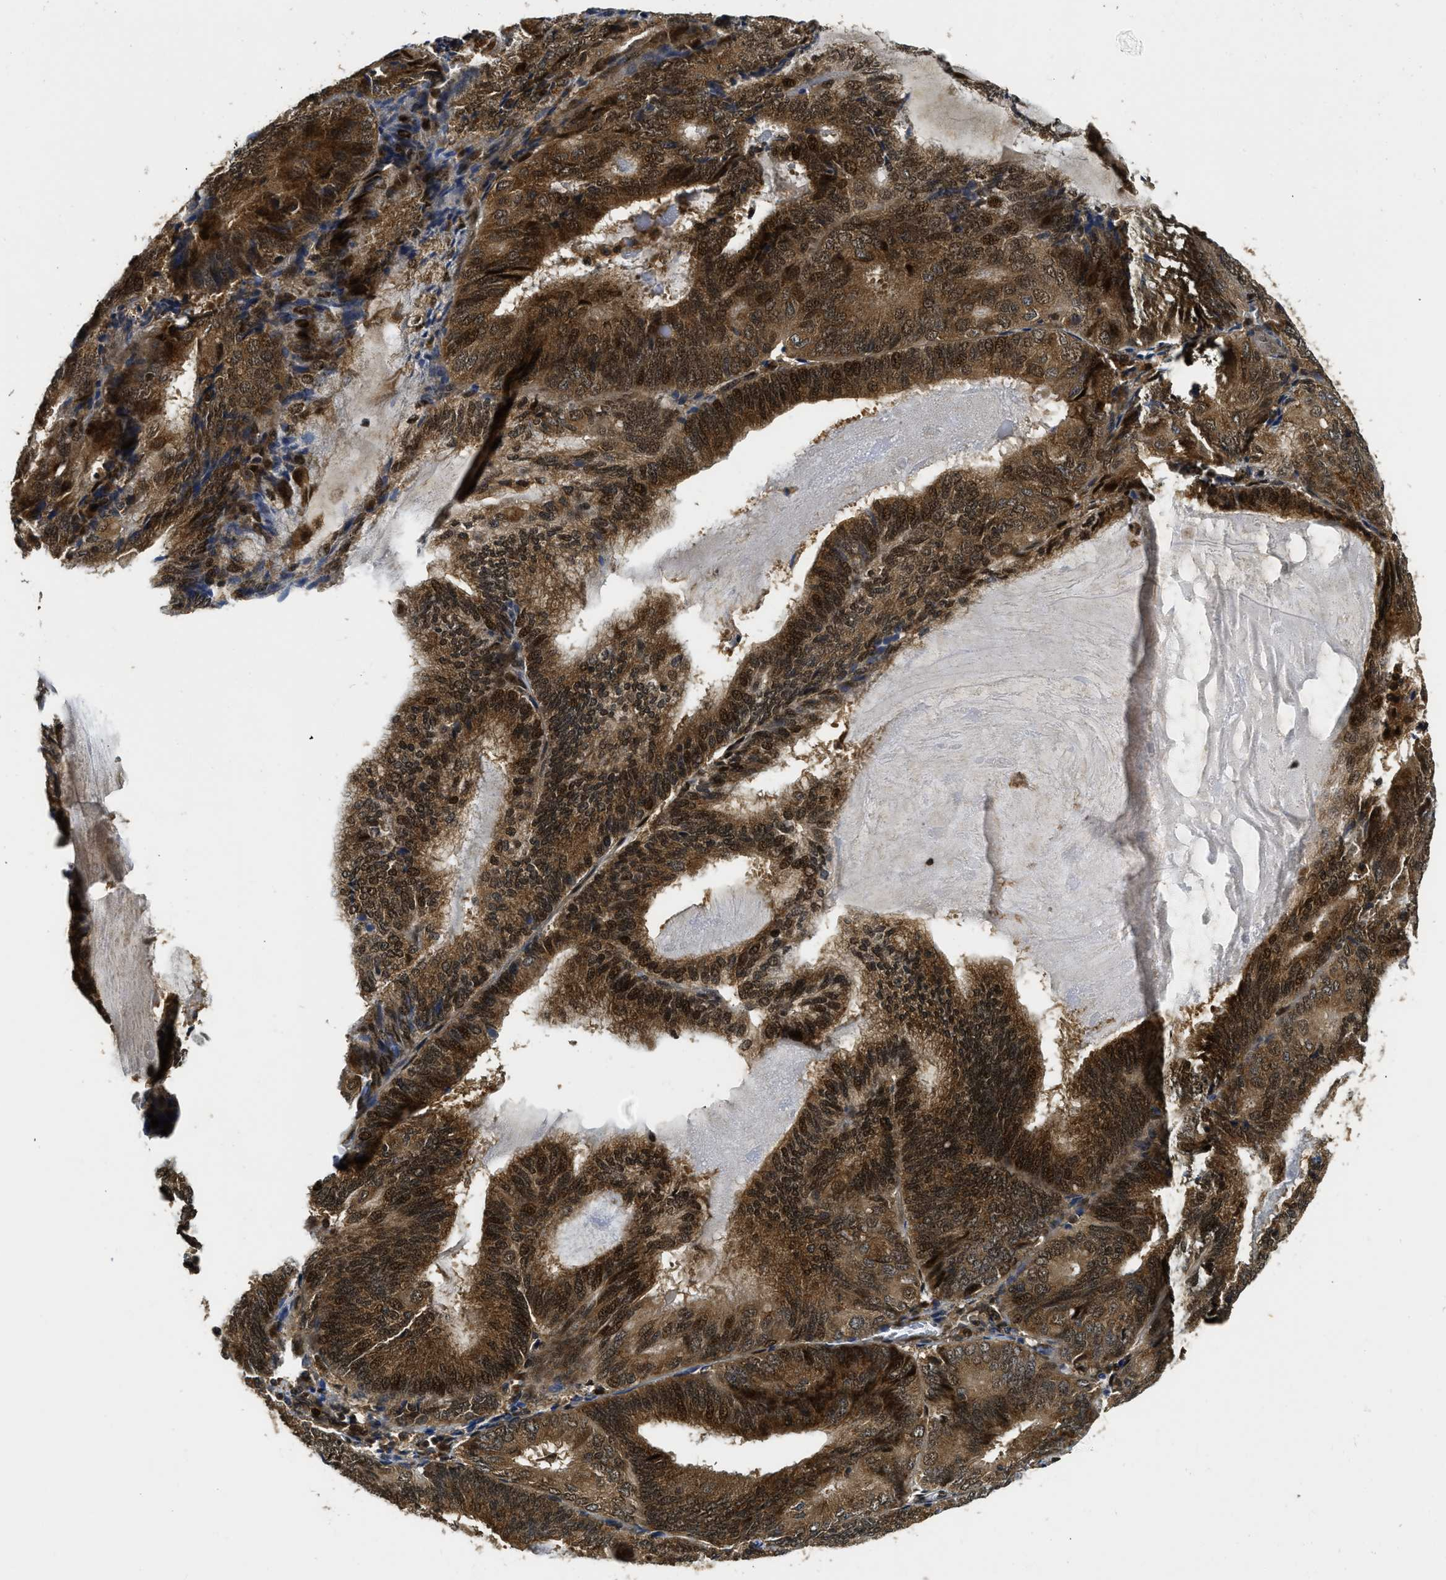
{"staining": {"intensity": "strong", "quantity": ">75%", "location": "cytoplasmic/membranous,nuclear"}, "tissue": "endometrial cancer", "cell_type": "Tumor cells", "image_type": "cancer", "snomed": [{"axis": "morphology", "description": "Adenocarcinoma, NOS"}, {"axis": "topography", "description": "Endometrium"}], "caption": "Immunohistochemistry (DAB) staining of human endometrial cancer (adenocarcinoma) shows strong cytoplasmic/membranous and nuclear protein expression in about >75% of tumor cells.", "gene": "ADSL", "patient": {"sex": "female", "age": 81}}